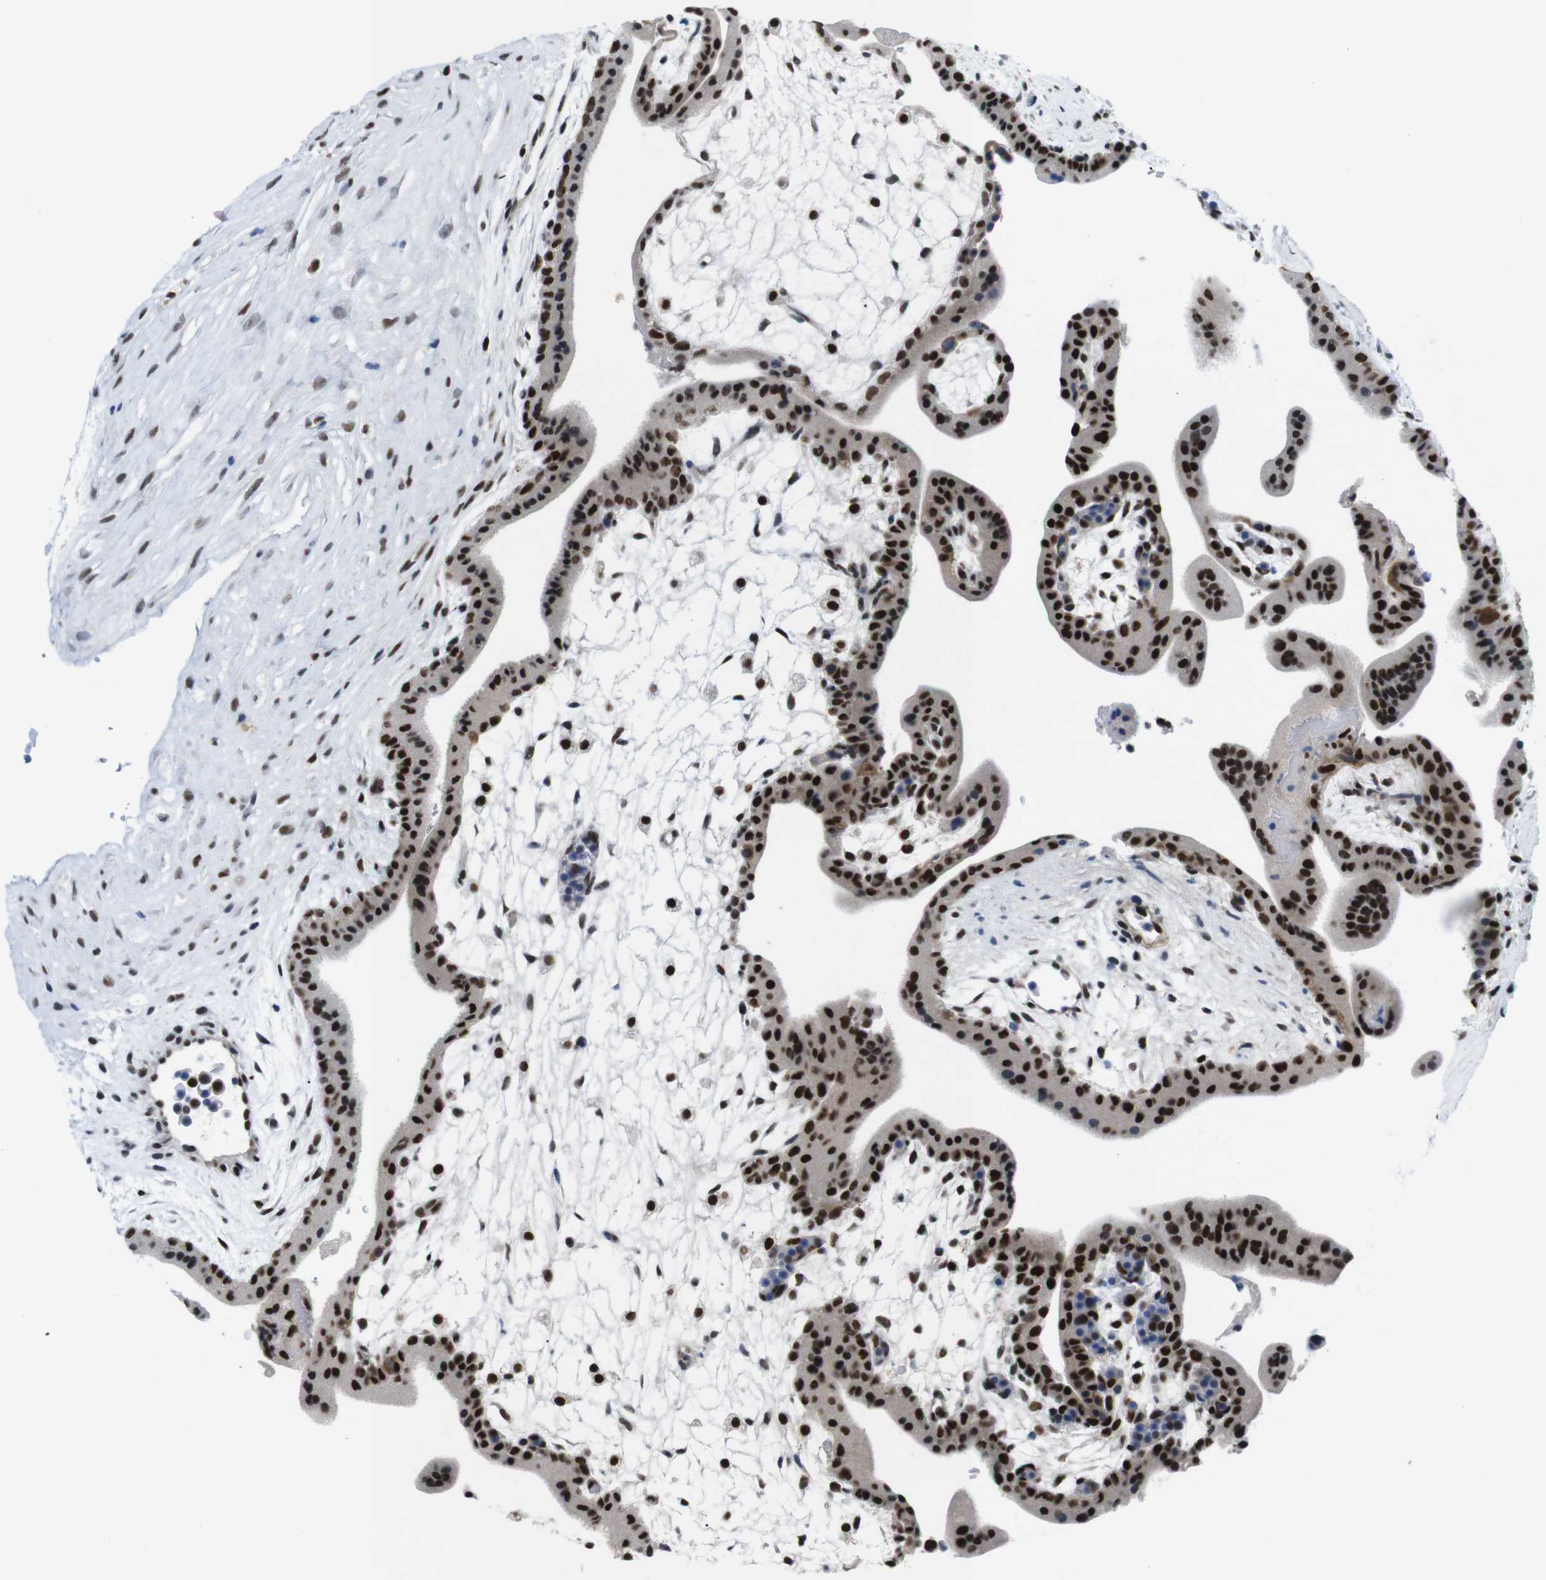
{"staining": {"intensity": "strong", "quantity": ">75%", "location": "nuclear"}, "tissue": "placenta", "cell_type": "Trophoblastic cells", "image_type": "normal", "snomed": [{"axis": "morphology", "description": "Normal tissue, NOS"}, {"axis": "topography", "description": "Placenta"}], "caption": "Immunohistochemical staining of benign placenta exhibits high levels of strong nuclear expression in approximately >75% of trophoblastic cells. The protein of interest is stained brown, and the nuclei are stained in blue (DAB (3,3'-diaminobenzidine) IHC with brightfield microscopy, high magnification).", "gene": "PSME3", "patient": {"sex": "female", "age": 35}}